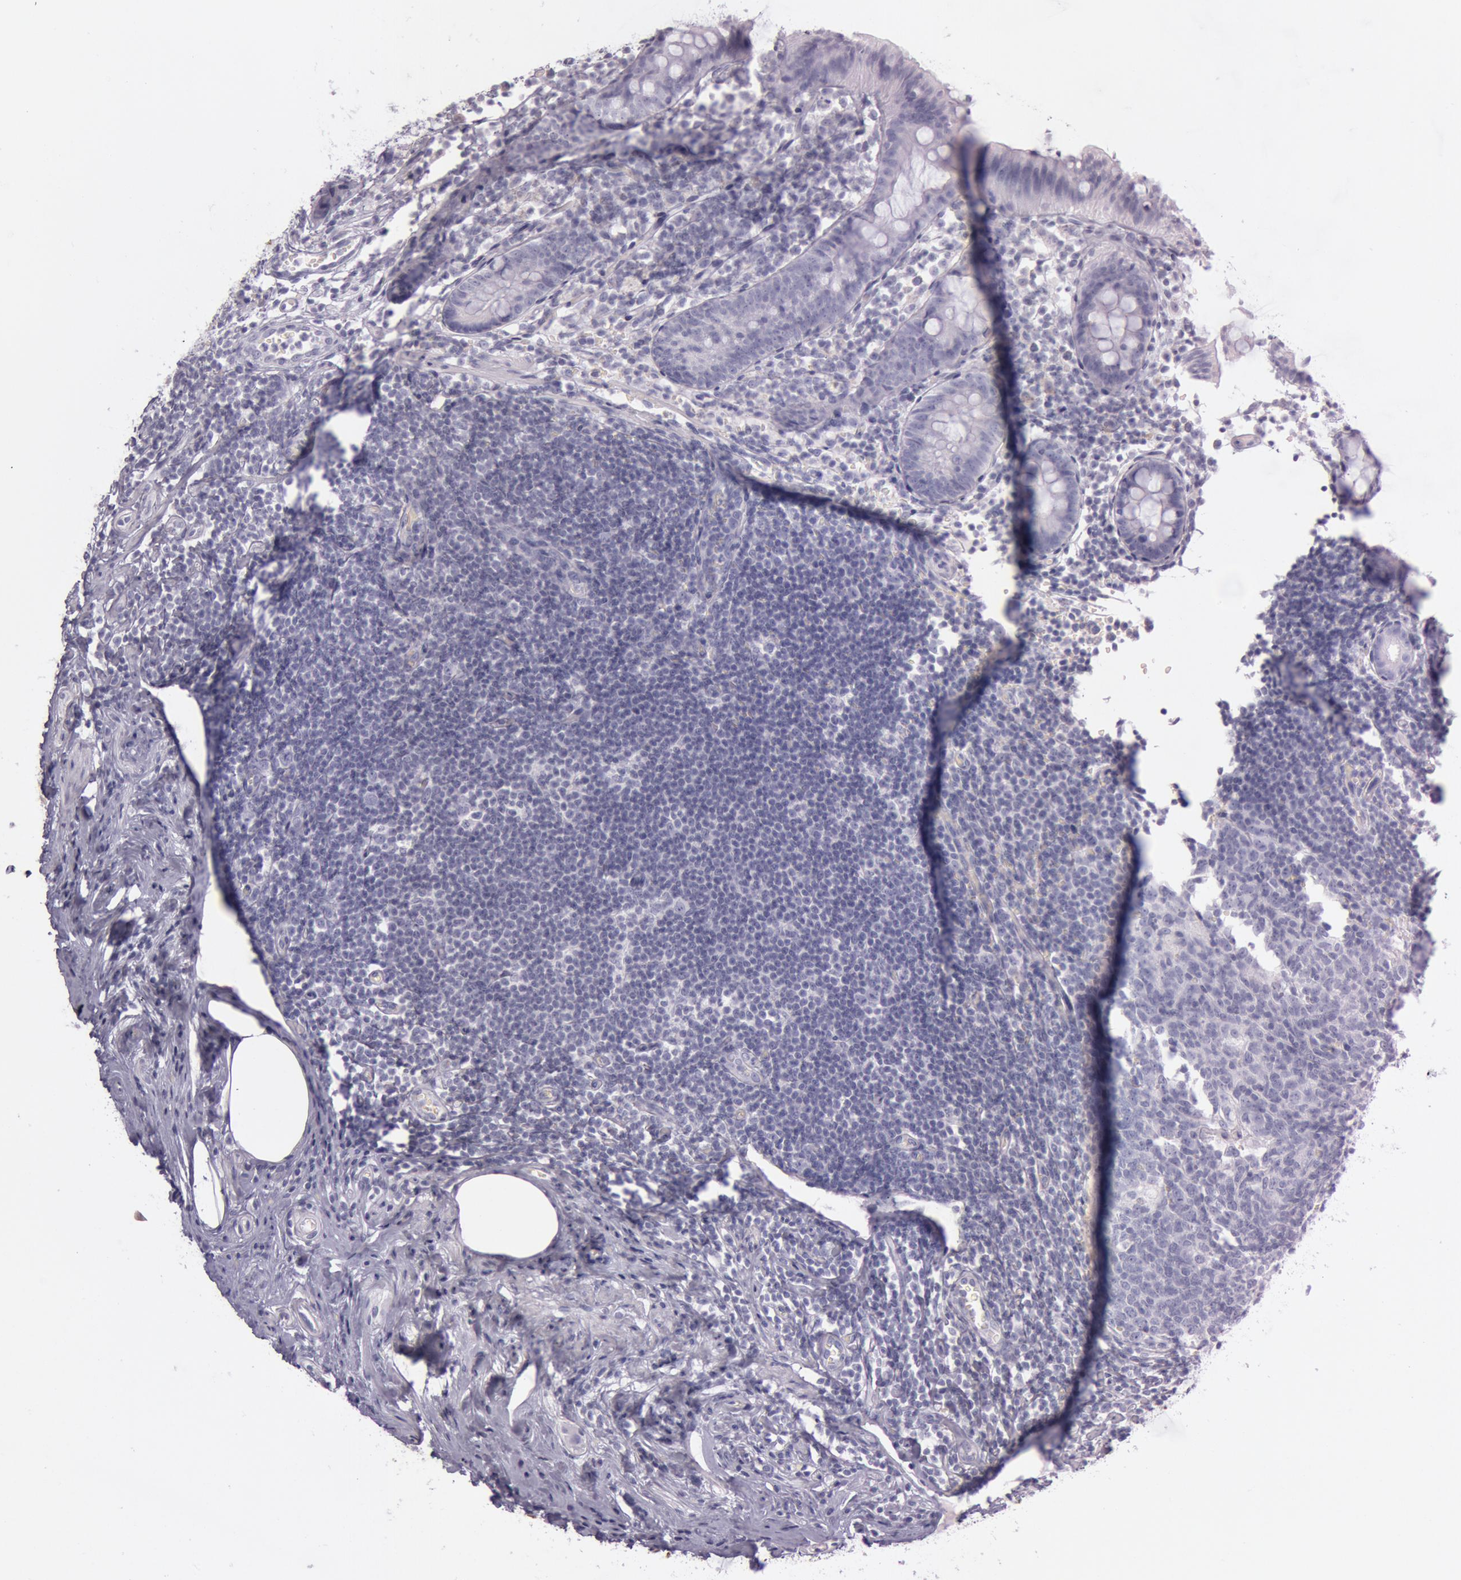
{"staining": {"intensity": "negative", "quantity": "none", "location": "none"}, "tissue": "appendix", "cell_type": "Glandular cells", "image_type": "normal", "snomed": [{"axis": "morphology", "description": "Normal tissue, NOS"}, {"axis": "topography", "description": "Appendix"}], "caption": "High power microscopy micrograph of an immunohistochemistry (IHC) photomicrograph of benign appendix, revealing no significant expression in glandular cells.", "gene": "S100A7", "patient": {"sex": "male", "age": 38}}